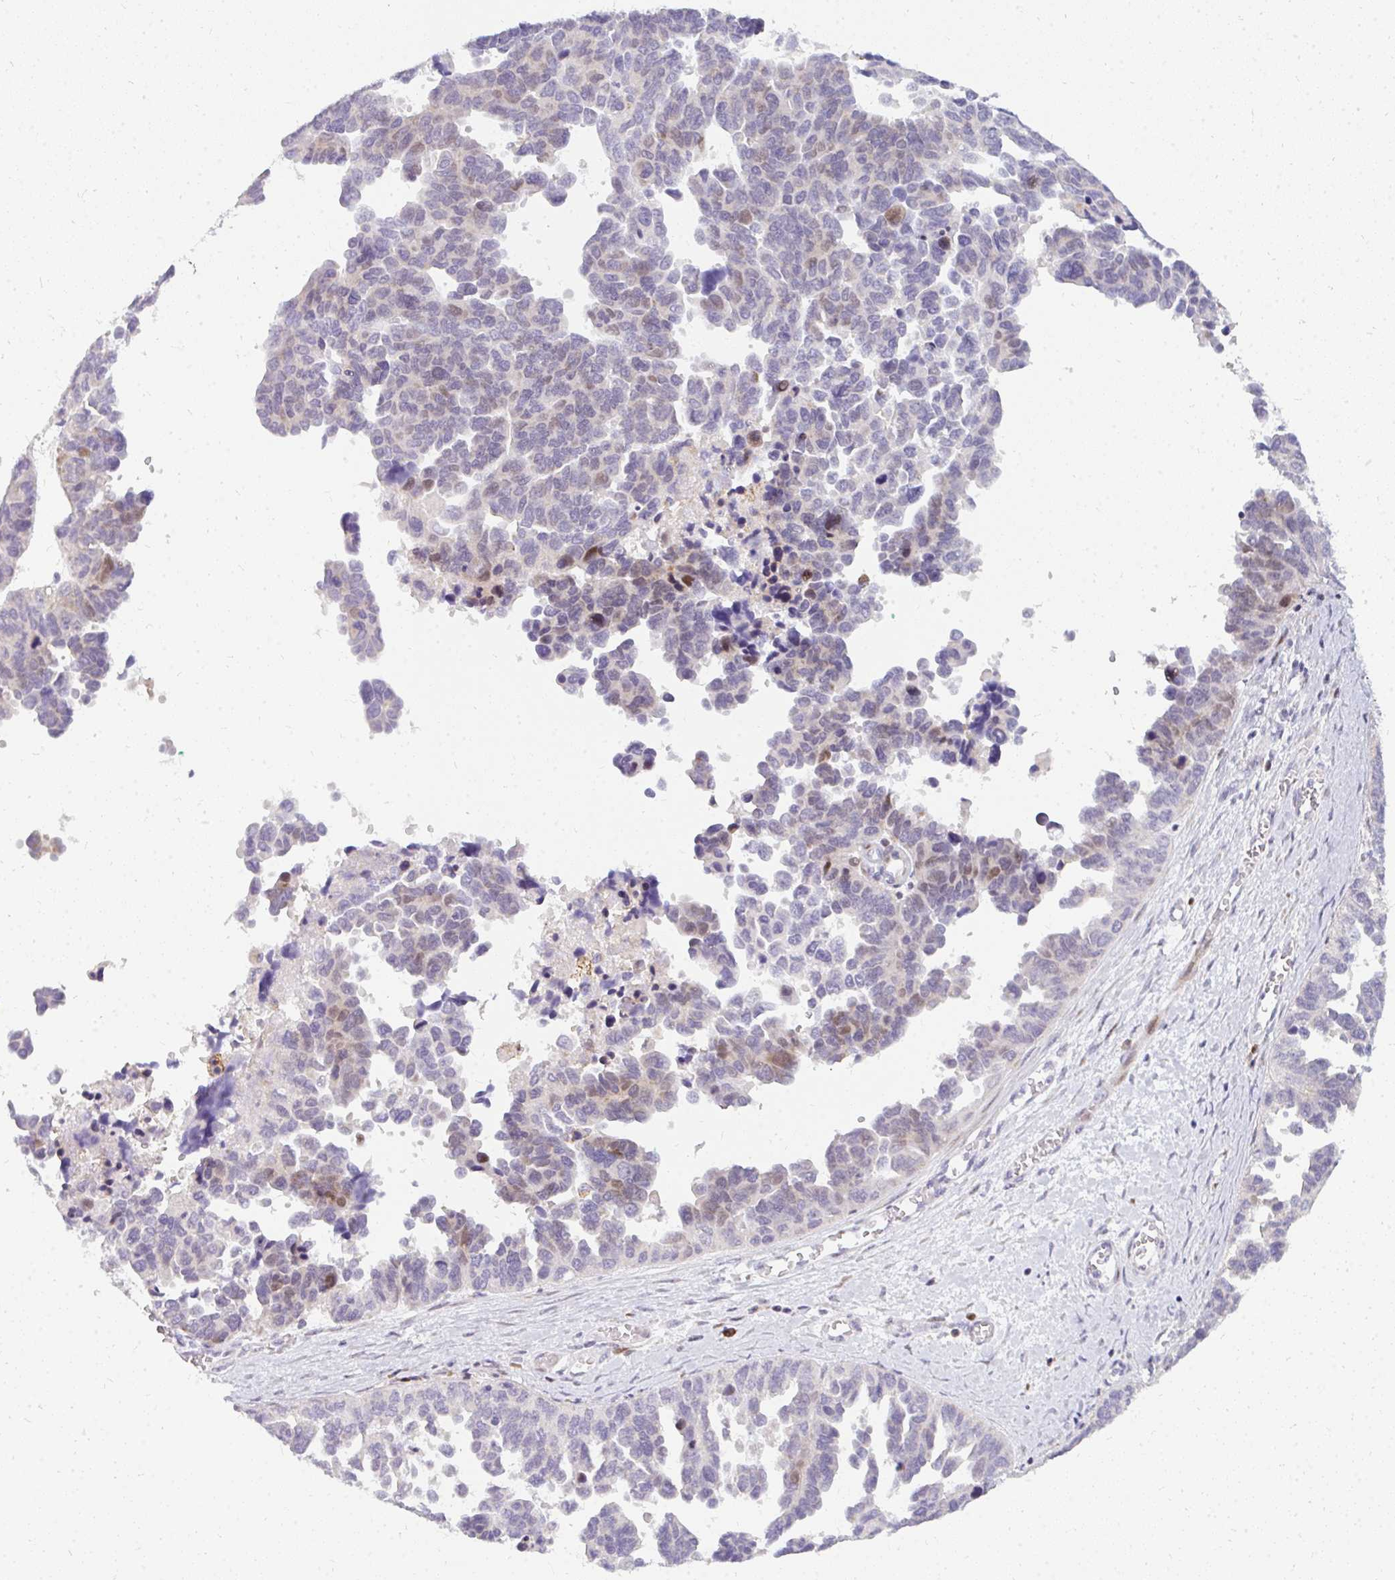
{"staining": {"intensity": "moderate", "quantity": "<25%", "location": "nuclear"}, "tissue": "ovarian cancer", "cell_type": "Tumor cells", "image_type": "cancer", "snomed": [{"axis": "morphology", "description": "Cystadenocarcinoma, serous, NOS"}, {"axis": "topography", "description": "Ovary"}], "caption": "DAB (3,3'-diaminobenzidine) immunohistochemical staining of human ovarian cancer (serous cystadenocarcinoma) demonstrates moderate nuclear protein positivity in approximately <25% of tumor cells.", "gene": "PLA2G5", "patient": {"sex": "female", "age": 64}}